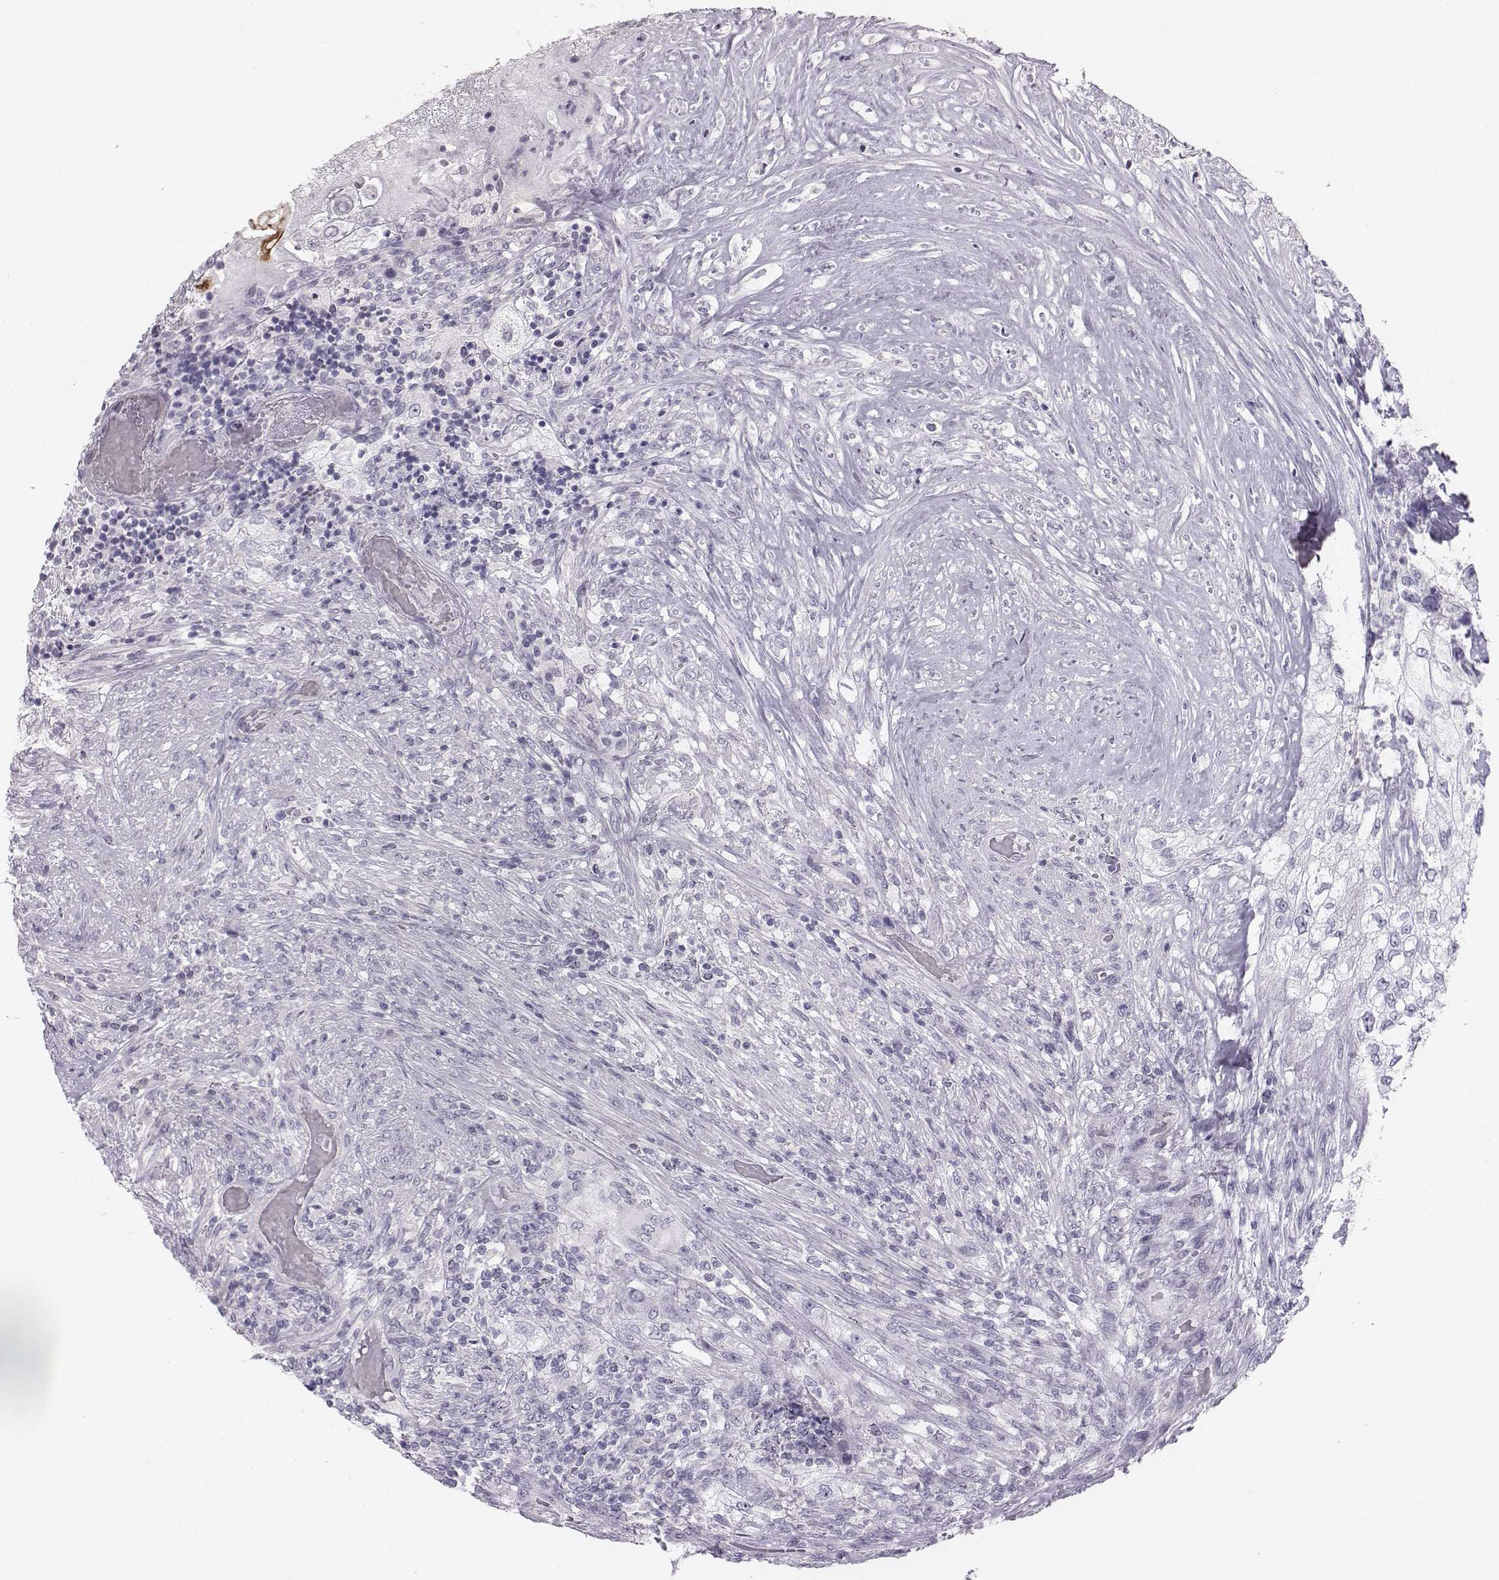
{"staining": {"intensity": "negative", "quantity": "none", "location": "none"}, "tissue": "urothelial cancer", "cell_type": "Tumor cells", "image_type": "cancer", "snomed": [{"axis": "morphology", "description": "Urothelial carcinoma, High grade"}, {"axis": "topography", "description": "Urinary bladder"}], "caption": "Micrograph shows no protein staining in tumor cells of urothelial cancer tissue.", "gene": "CACNG4", "patient": {"sex": "female", "age": 60}}